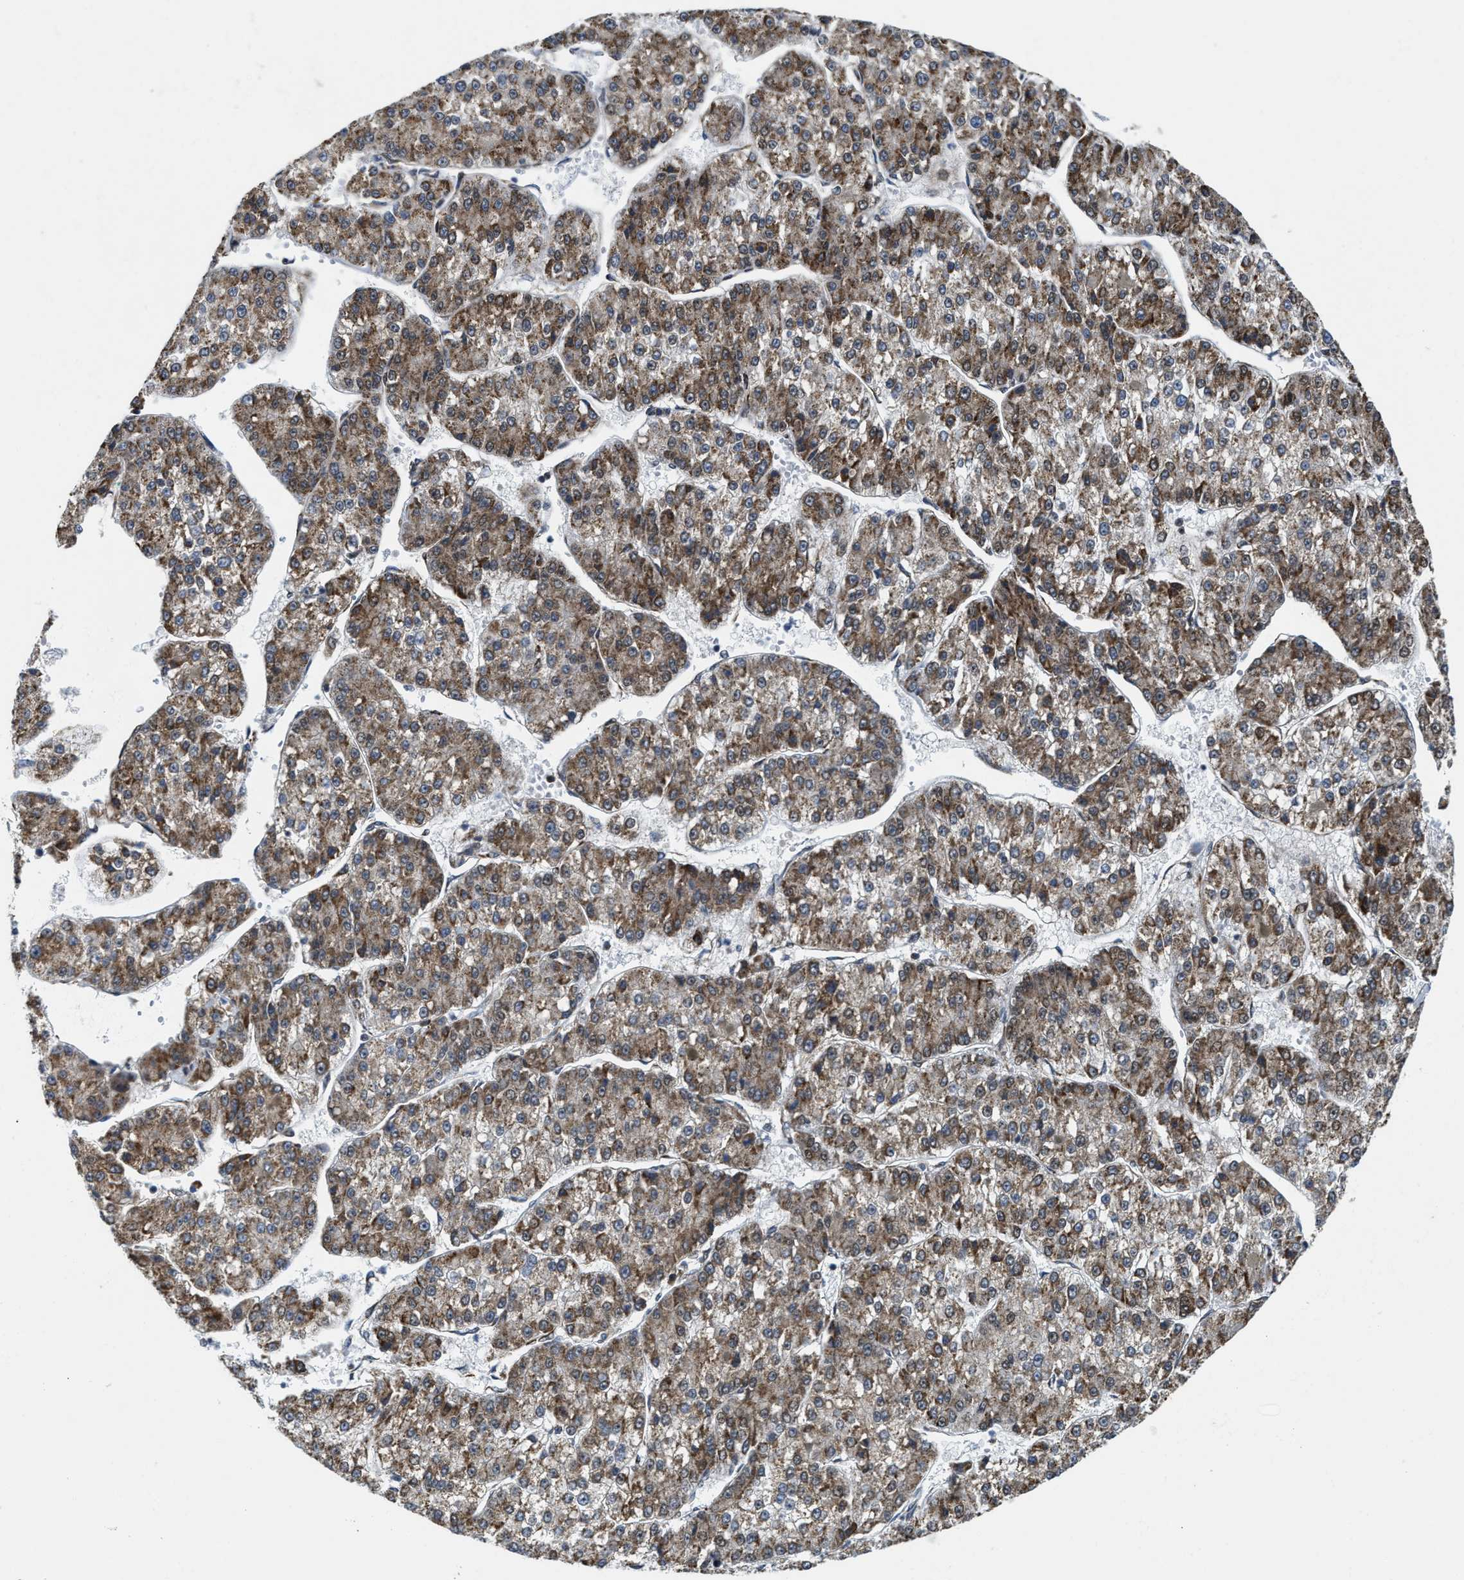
{"staining": {"intensity": "moderate", "quantity": ">75%", "location": "cytoplasmic/membranous"}, "tissue": "liver cancer", "cell_type": "Tumor cells", "image_type": "cancer", "snomed": [{"axis": "morphology", "description": "Carcinoma, Hepatocellular, NOS"}, {"axis": "topography", "description": "Liver"}], "caption": "Human liver cancer stained with a brown dye displays moderate cytoplasmic/membranous positive expression in approximately >75% of tumor cells.", "gene": "ZNF250", "patient": {"sex": "female", "age": 73}}